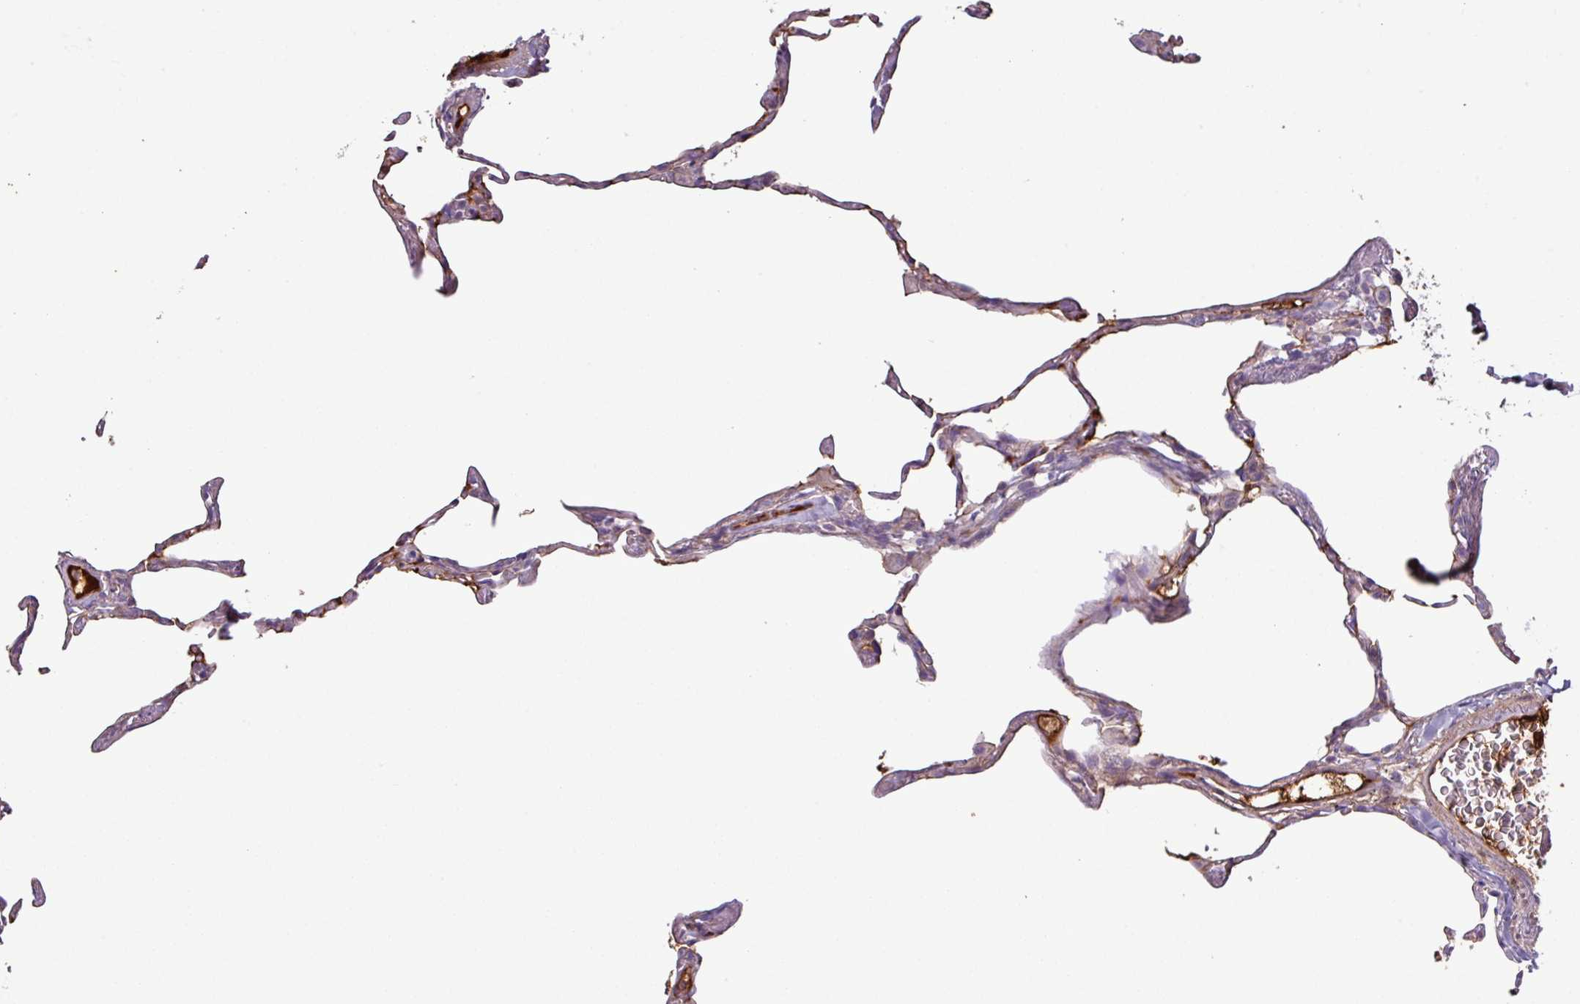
{"staining": {"intensity": "negative", "quantity": "none", "location": "none"}, "tissue": "lung", "cell_type": "Alveolar cells", "image_type": "normal", "snomed": [{"axis": "morphology", "description": "Normal tissue, NOS"}, {"axis": "topography", "description": "Lung"}], "caption": "The photomicrograph reveals no significant expression in alveolar cells of lung.", "gene": "C4A", "patient": {"sex": "female", "age": 57}}